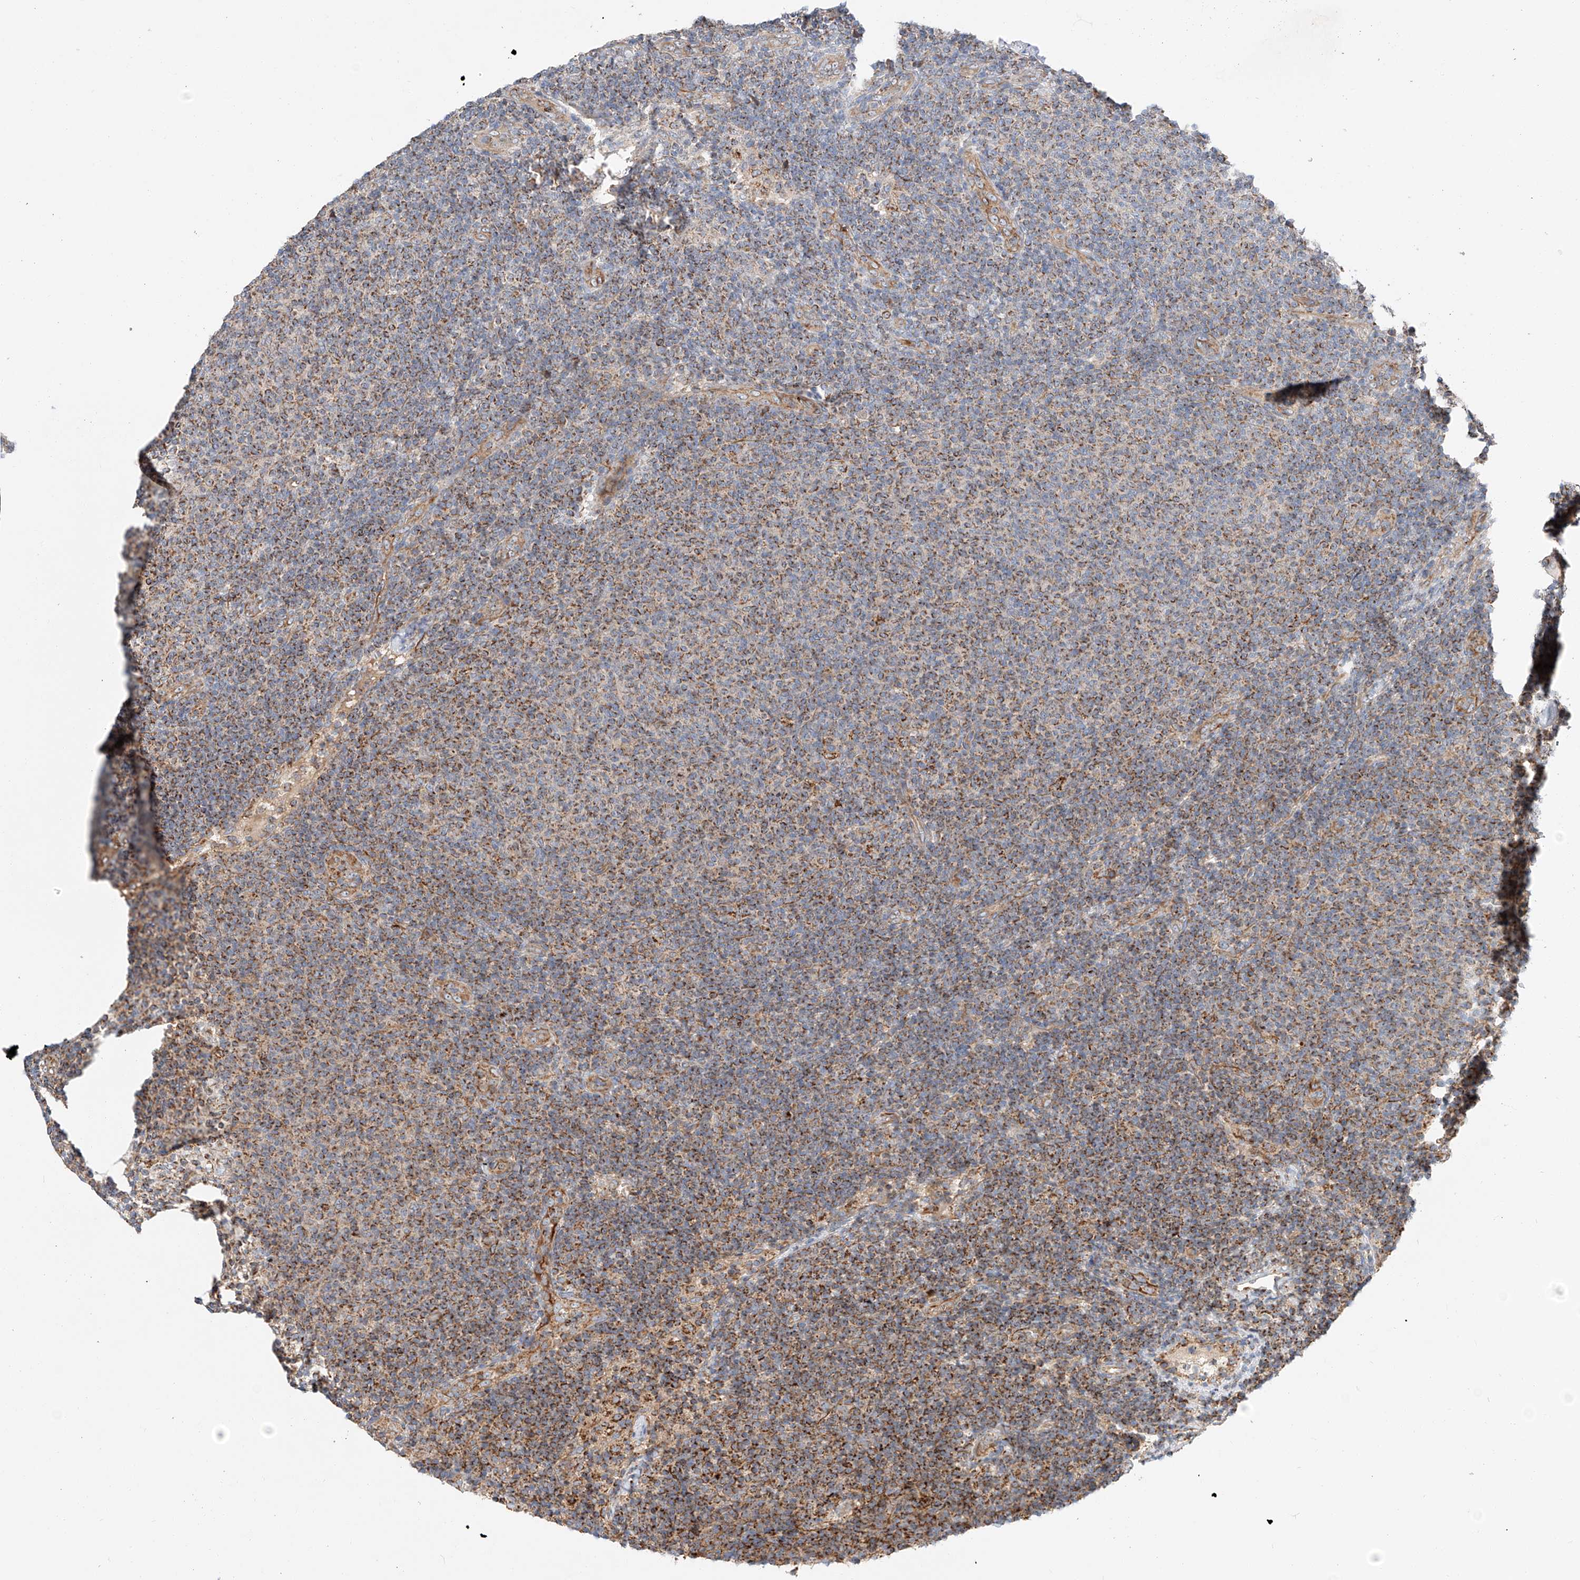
{"staining": {"intensity": "moderate", "quantity": ">75%", "location": "cytoplasmic/membranous"}, "tissue": "lymphoma", "cell_type": "Tumor cells", "image_type": "cancer", "snomed": [{"axis": "morphology", "description": "Malignant lymphoma, non-Hodgkin's type, Low grade"}, {"axis": "topography", "description": "Lymph node"}], "caption": "Immunohistochemistry (IHC) of human lymphoma reveals medium levels of moderate cytoplasmic/membranous expression in about >75% of tumor cells.", "gene": "RUSC1", "patient": {"sex": "male", "age": 66}}